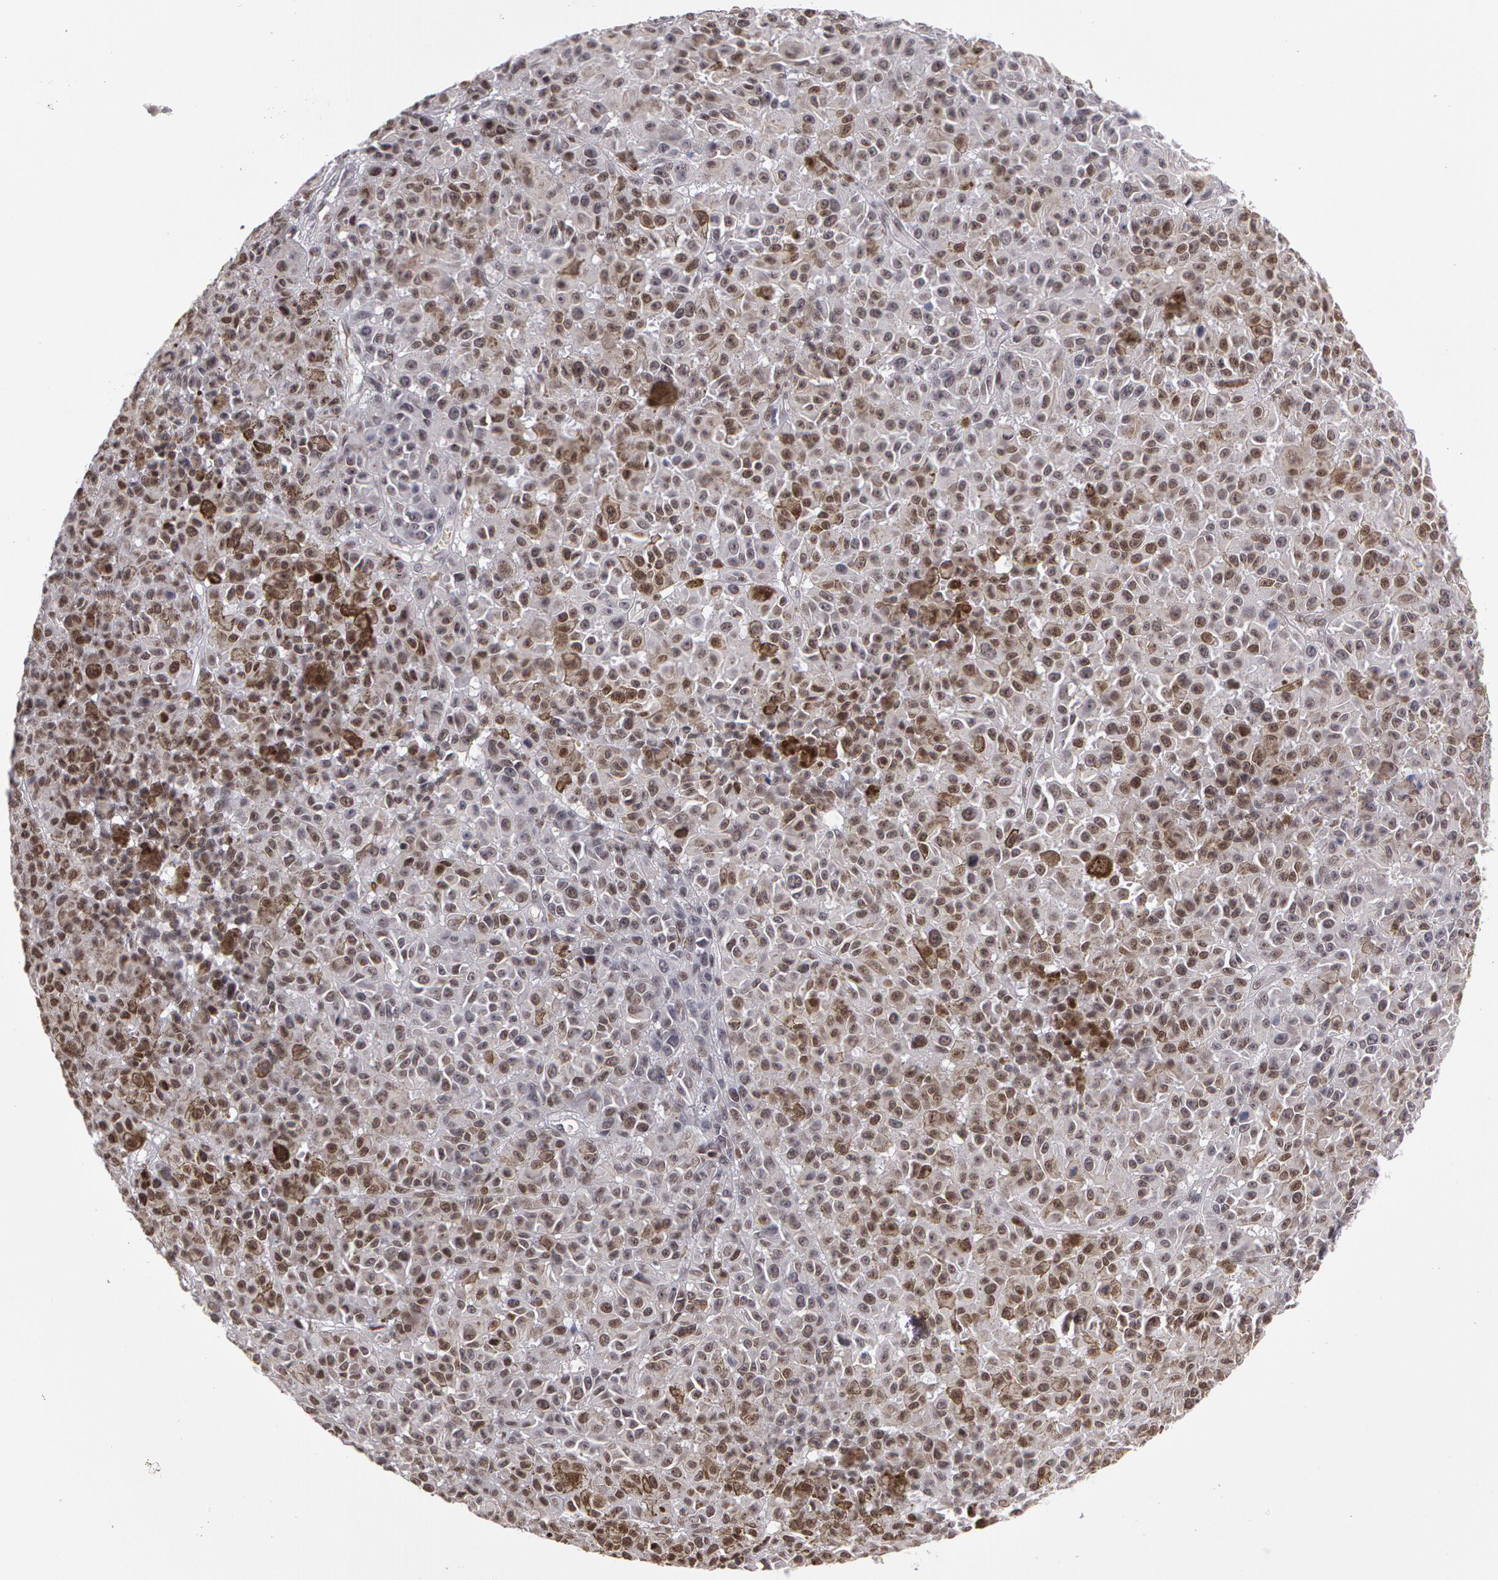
{"staining": {"intensity": "weak", "quantity": "25%-75%", "location": "nuclear"}, "tissue": "melanoma", "cell_type": "Tumor cells", "image_type": "cancer", "snomed": [{"axis": "morphology", "description": "Malignant melanoma, NOS"}, {"axis": "topography", "description": "Skin"}], "caption": "An immunohistochemistry (IHC) histopathology image of tumor tissue is shown. Protein staining in brown shows weak nuclear positivity in melanoma within tumor cells. The staining was performed using DAB to visualize the protein expression in brown, while the nuclei were stained in blue with hematoxylin (Magnification: 20x).", "gene": "PRICKLE1", "patient": {"sex": "male", "age": 64}}